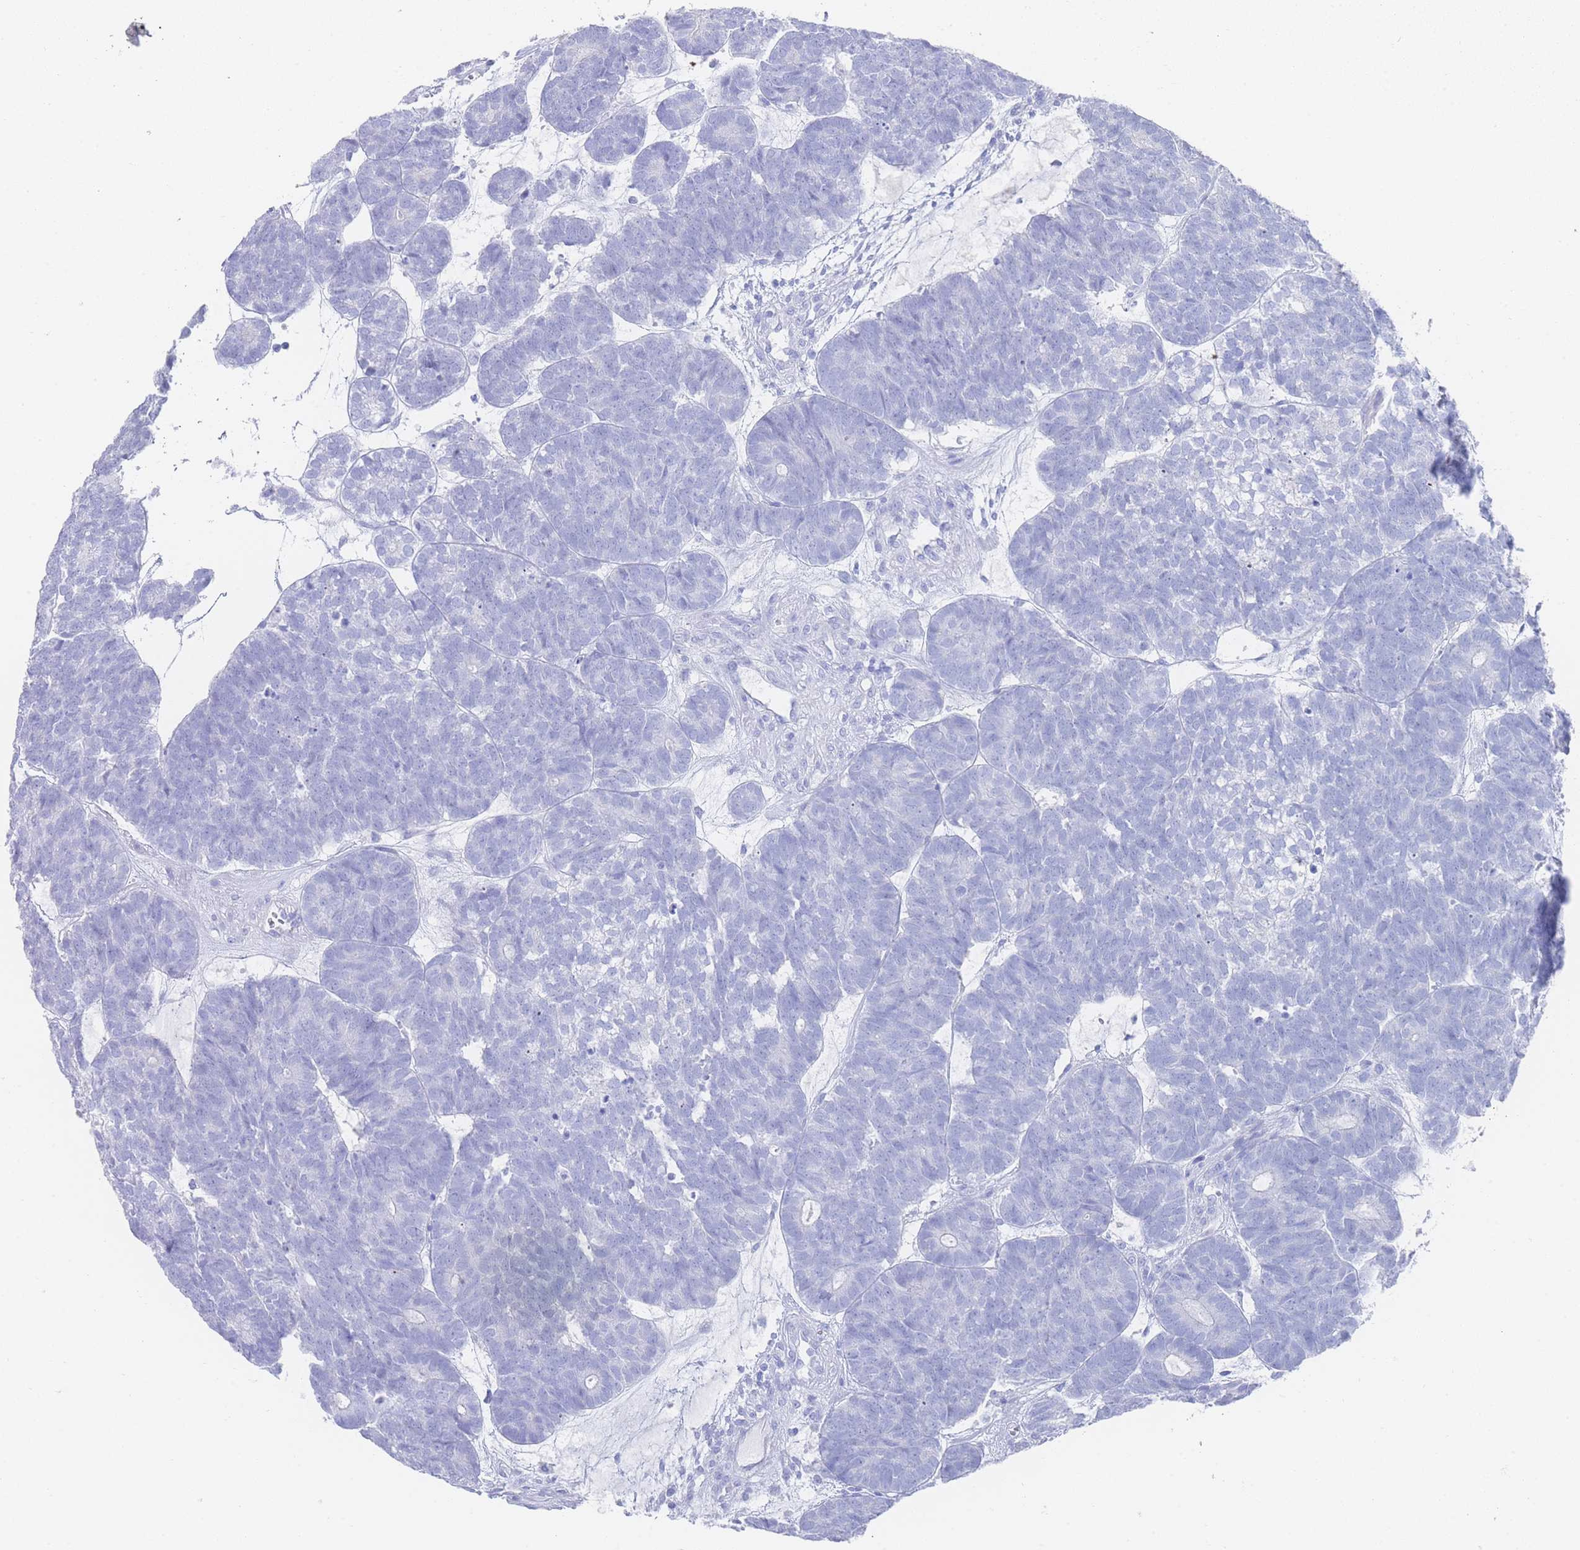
{"staining": {"intensity": "negative", "quantity": "none", "location": "none"}, "tissue": "head and neck cancer", "cell_type": "Tumor cells", "image_type": "cancer", "snomed": [{"axis": "morphology", "description": "Adenocarcinoma, NOS"}, {"axis": "topography", "description": "Head-Neck"}], "caption": "Immunohistochemistry (IHC) histopathology image of neoplastic tissue: adenocarcinoma (head and neck) stained with DAB reveals no significant protein positivity in tumor cells.", "gene": "LRRC37A", "patient": {"sex": "female", "age": 81}}